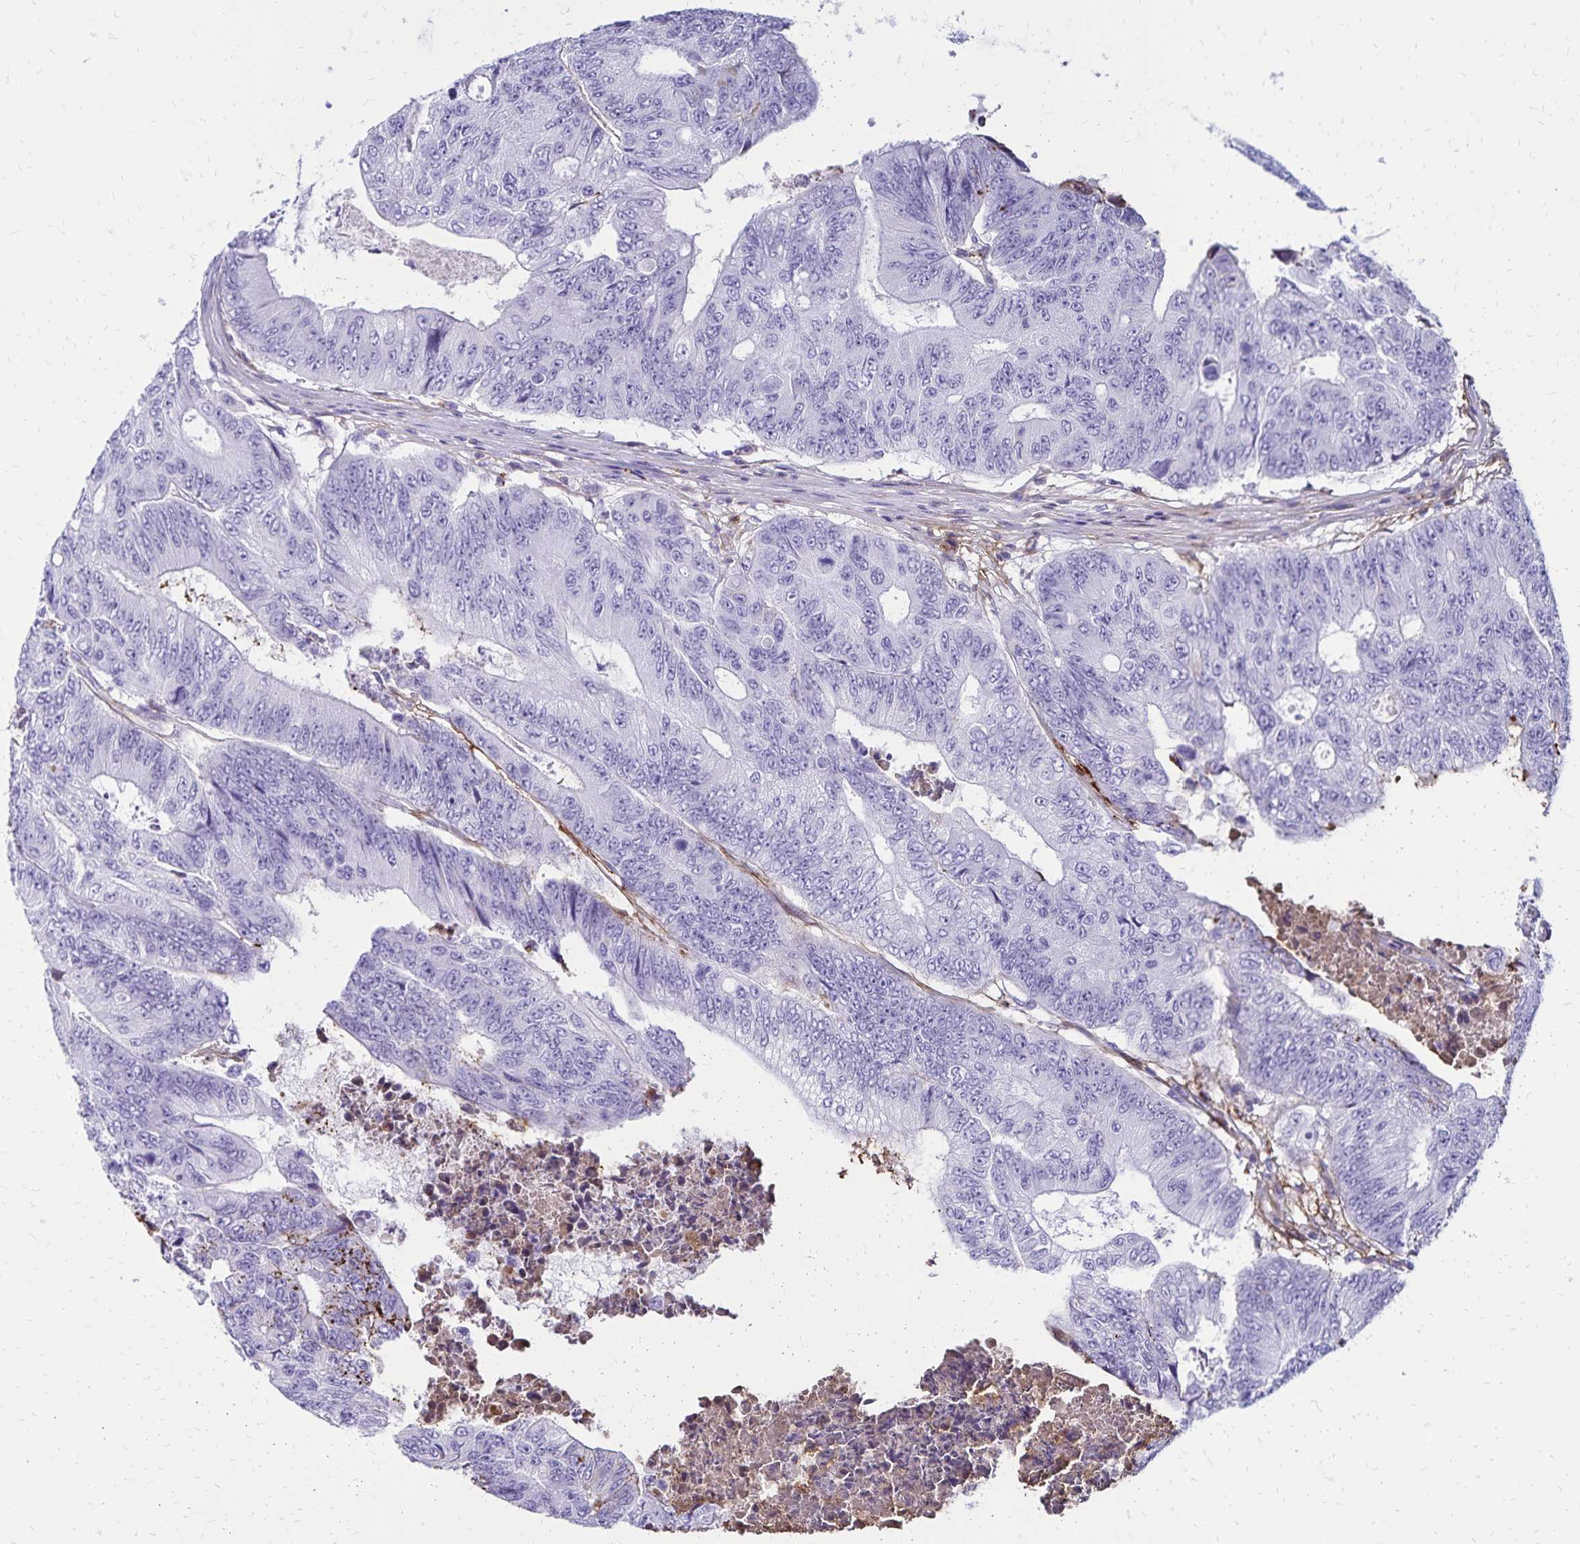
{"staining": {"intensity": "negative", "quantity": "none", "location": "none"}, "tissue": "colorectal cancer", "cell_type": "Tumor cells", "image_type": "cancer", "snomed": [{"axis": "morphology", "description": "Adenocarcinoma, NOS"}, {"axis": "topography", "description": "Colon"}], "caption": "A photomicrograph of human adenocarcinoma (colorectal) is negative for staining in tumor cells. (Stains: DAB immunohistochemistry (IHC) with hematoxylin counter stain, Microscopy: brightfield microscopy at high magnification).", "gene": "CD27", "patient": {"sex": "female", "age": 48}}